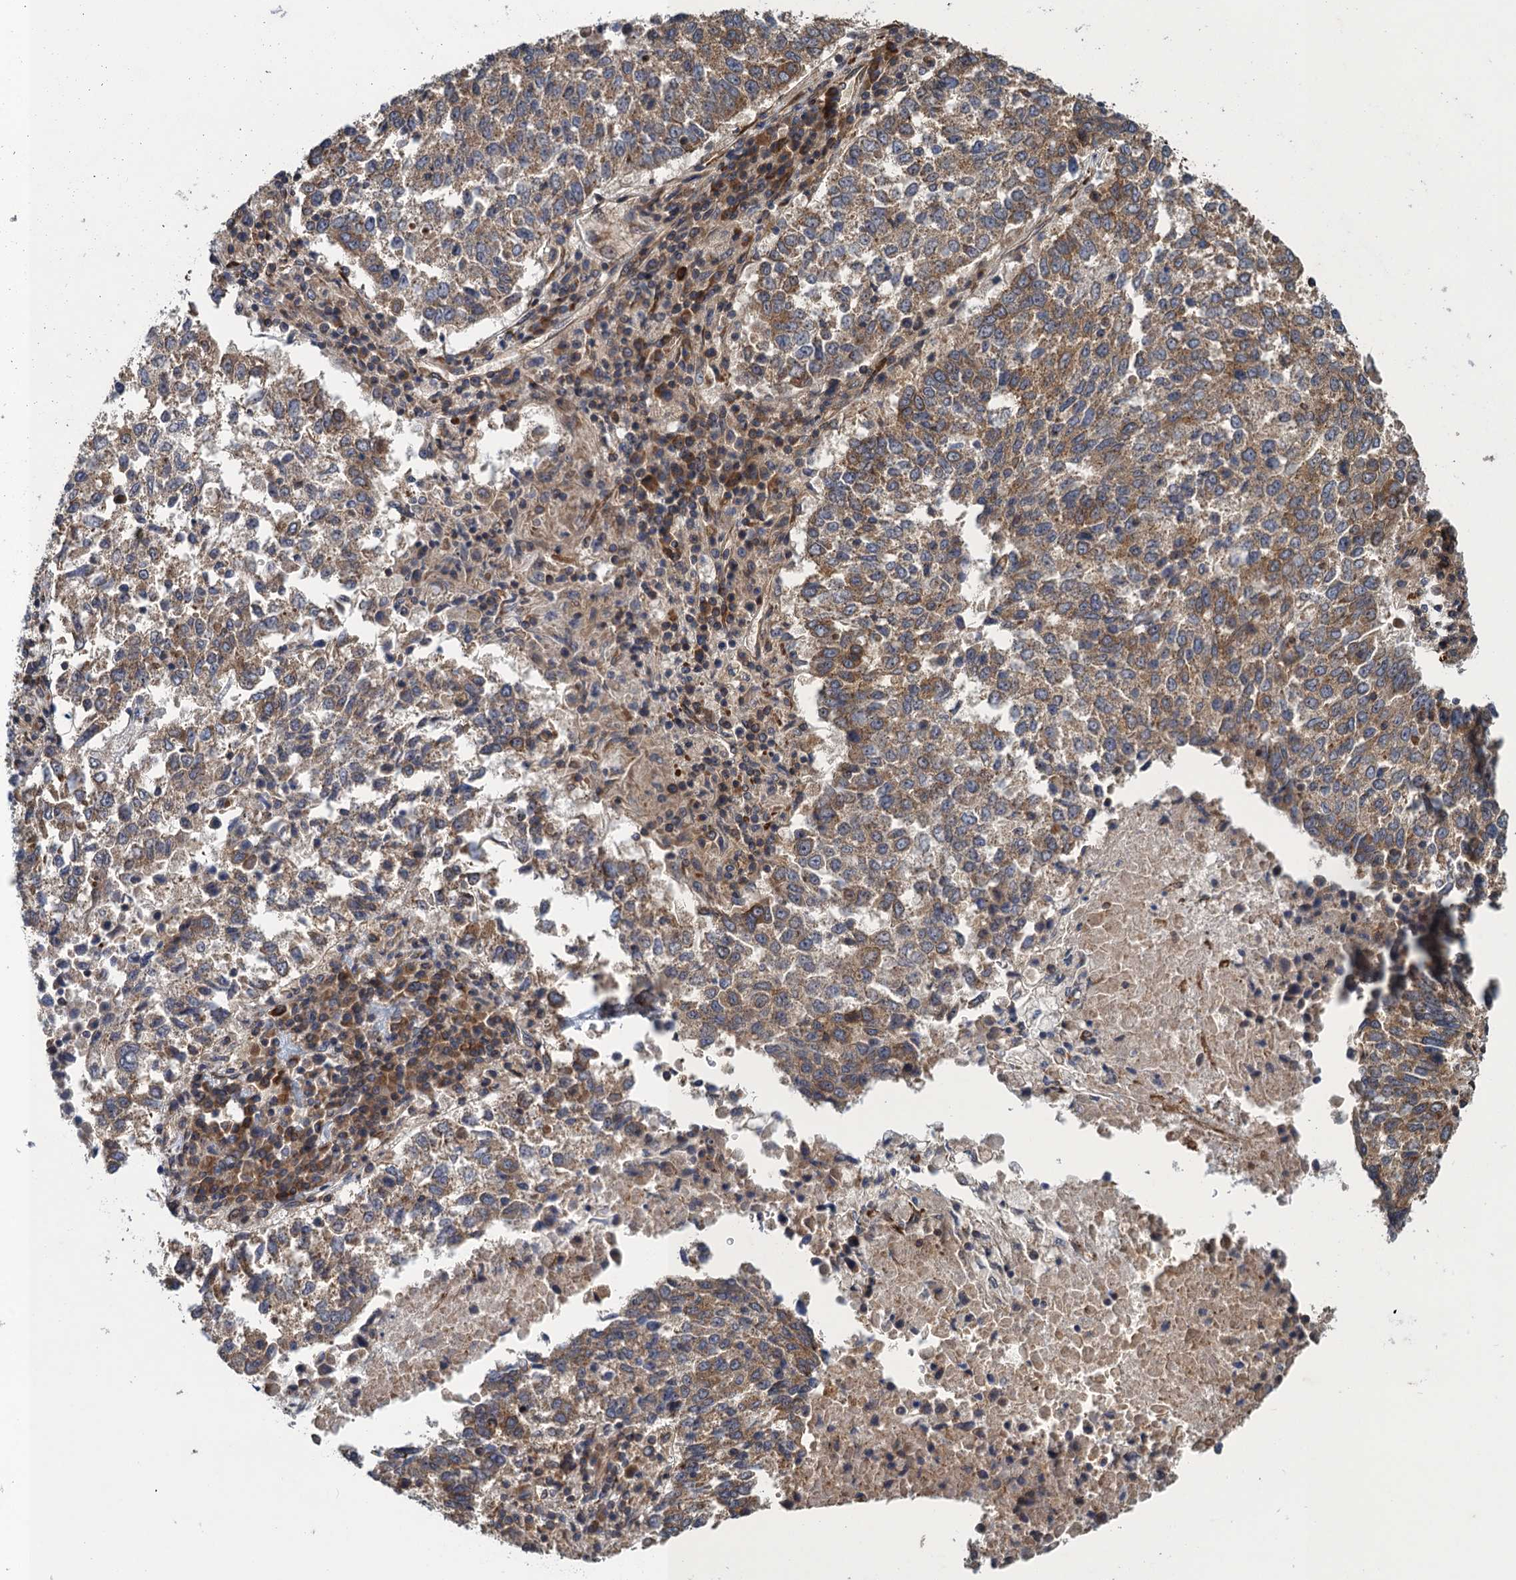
{"staining": {"intensity": "moderate", "quantity": "25%-75%", "location": "cytoplasmic/membranous"}, "tissue": "lung cancer", "cell_type": "Tumor cells", "image_type": "cancer", "snomed": [{"axis": "morphology", "description": "Squamous cell carcinoma, NOS"}, {"axis": "topography", "description": "Lung"}], "caption": "Human squamous cell carcinoma (lung) stained with a protein marker exhibits moderate staining in tumor cells.", "gene": "MDM1", "patient": {"sex": "male", "age": 73}}